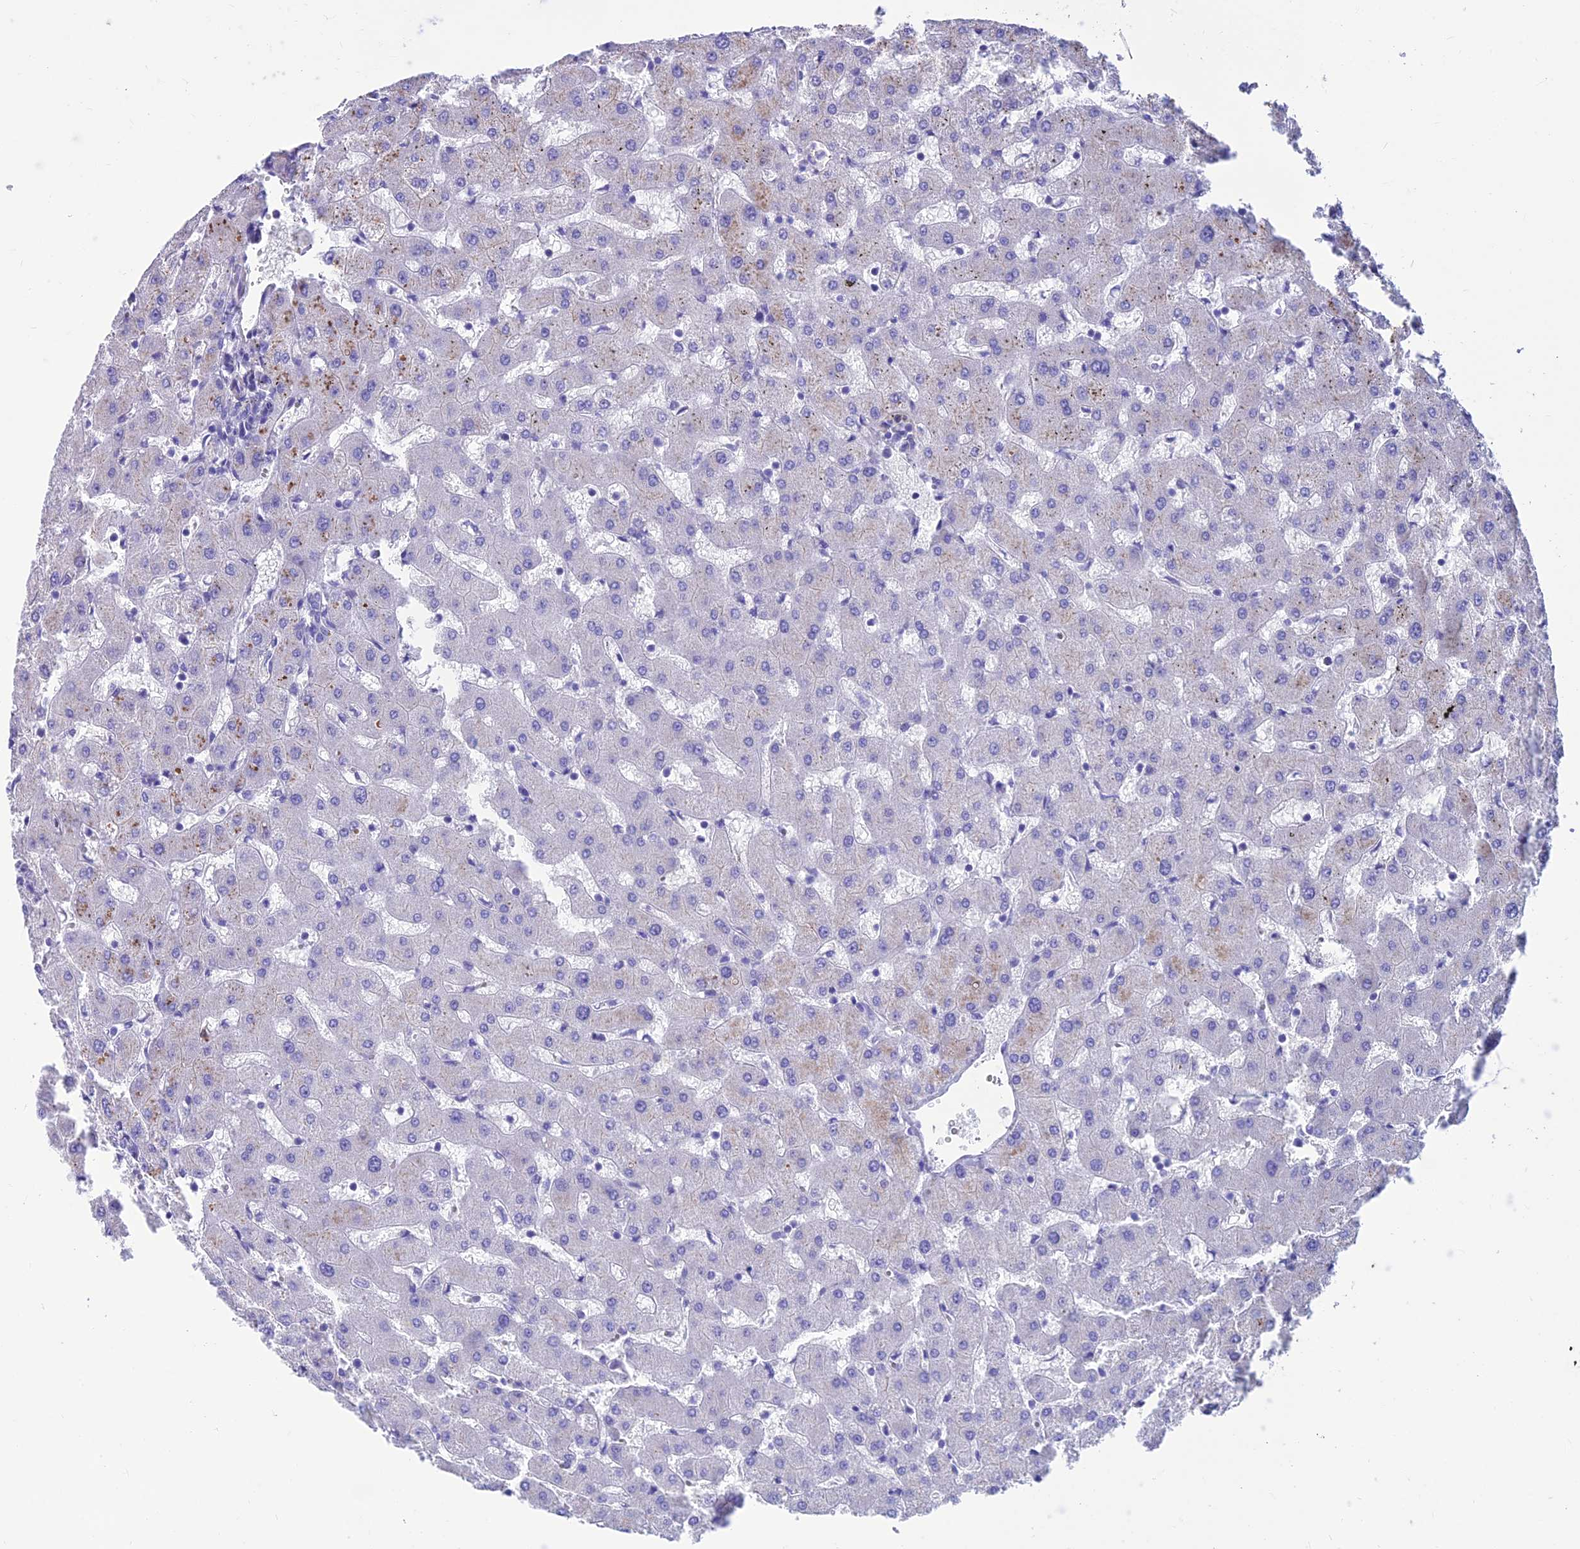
{"staining": {"intensity": "negative", "quantity": "none", "location": "none"}, "tissue": "liver", "cell_type": "Cholangiocytes", "image_type": "normal", "snomed": [{"axis": "morphology", "description": "Normal tissue, NOS"}, {"axis": "topography", "description": "Liver"}], "caption": "The image exhibits no significant expression in cholangiocytes of liver.", "gene": "GNG11", "patient": {"sex": "female", "age": 63}}